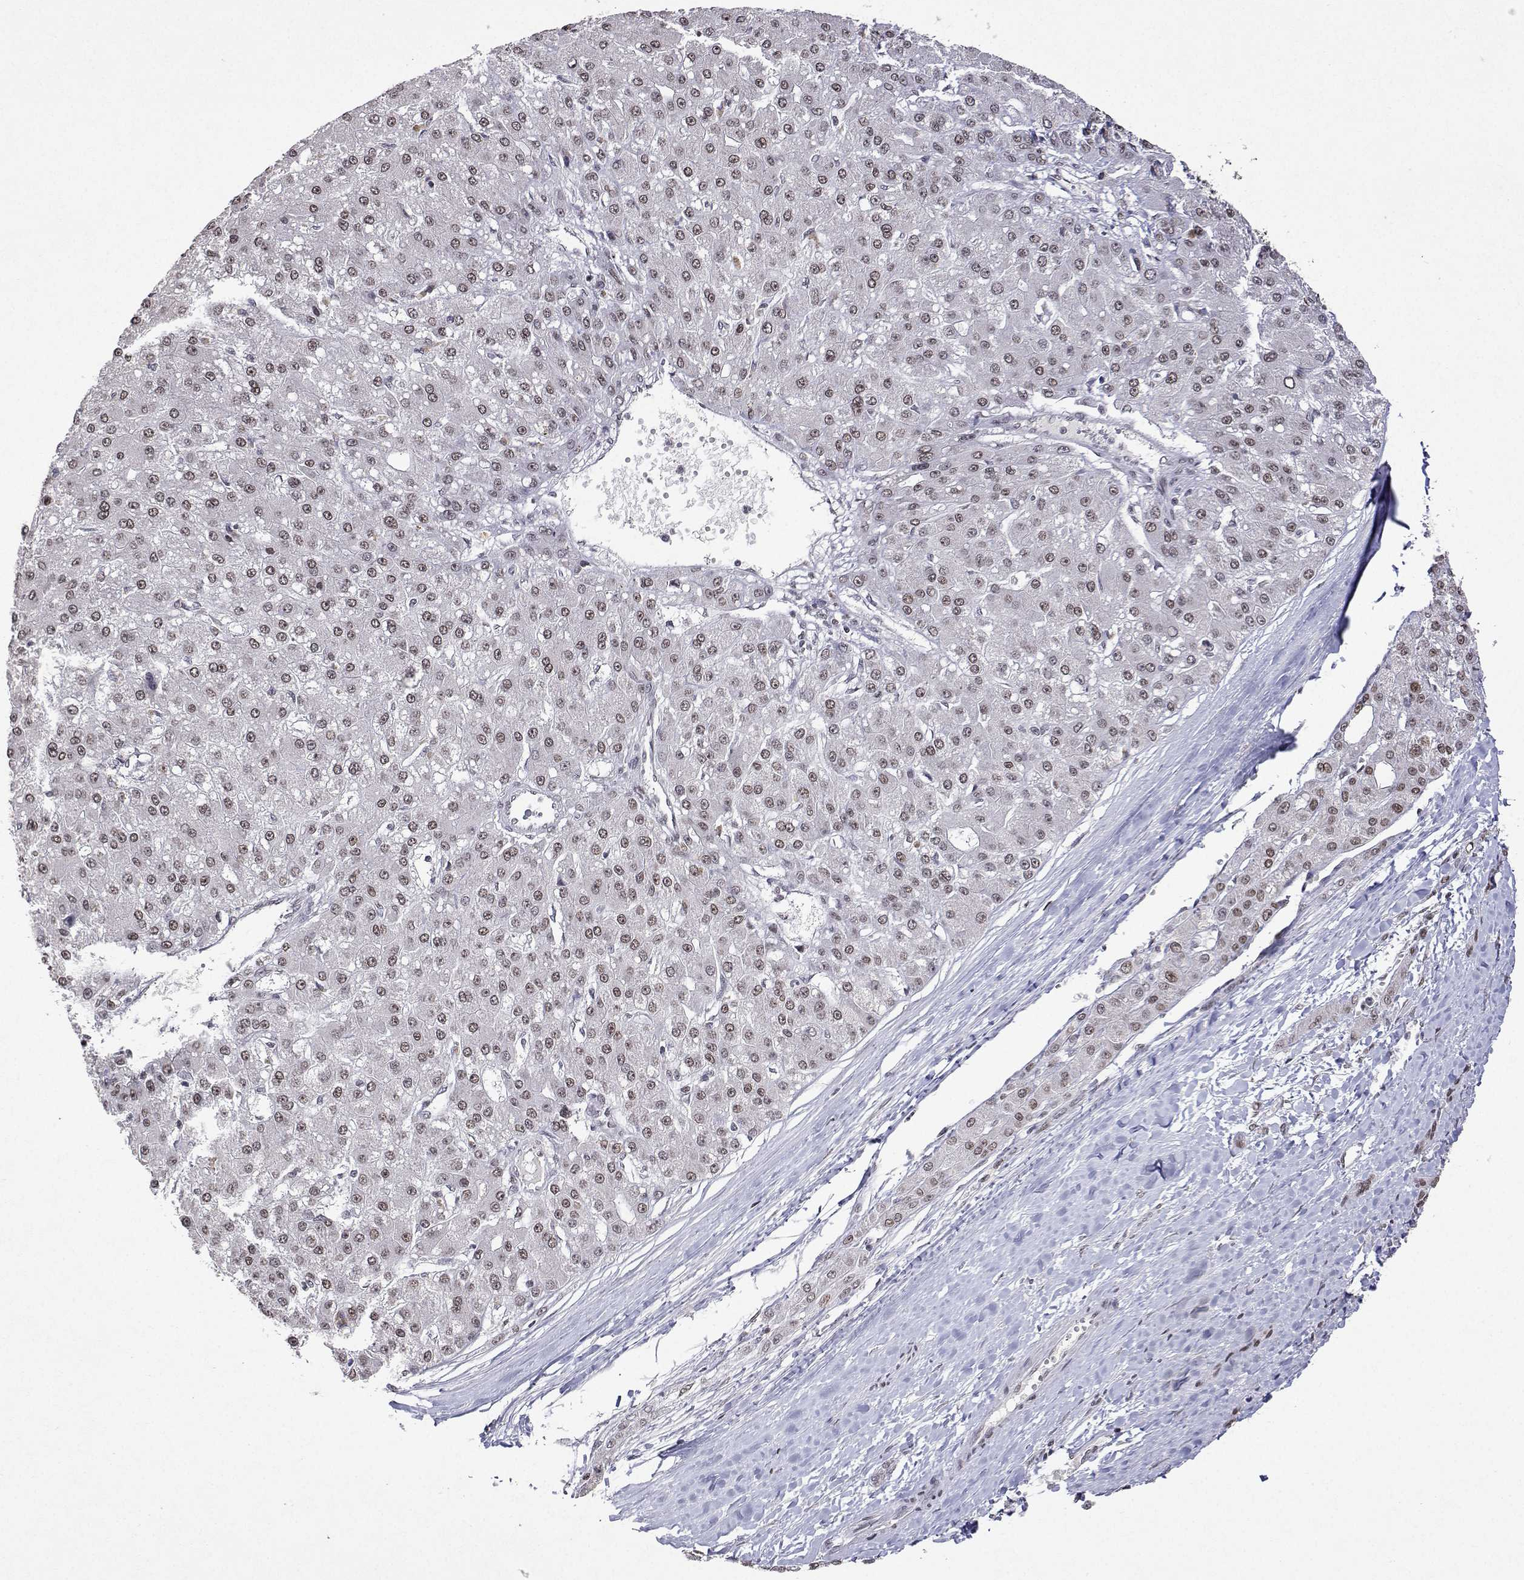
{"staining": {"intensity": "moderate", "quantity": ">75%", "location": "nuclear"}, "tissue": "liver cancer", "cell_type": "Tumor cells", "image_type": "cancer", "snomed": [{"axis": "morphology", "description": "Carcinoma, Hepatocellular, NOS"}, {"axis": "topography", "description": "Liver"}], "caption": "Liver cancer was stained to show a protein in brown. There is medium levels of moderate nuclear expression in about >75% of tumor cells.", "gene": "XPC", "patient": {"sex": "male", "age": 67}}